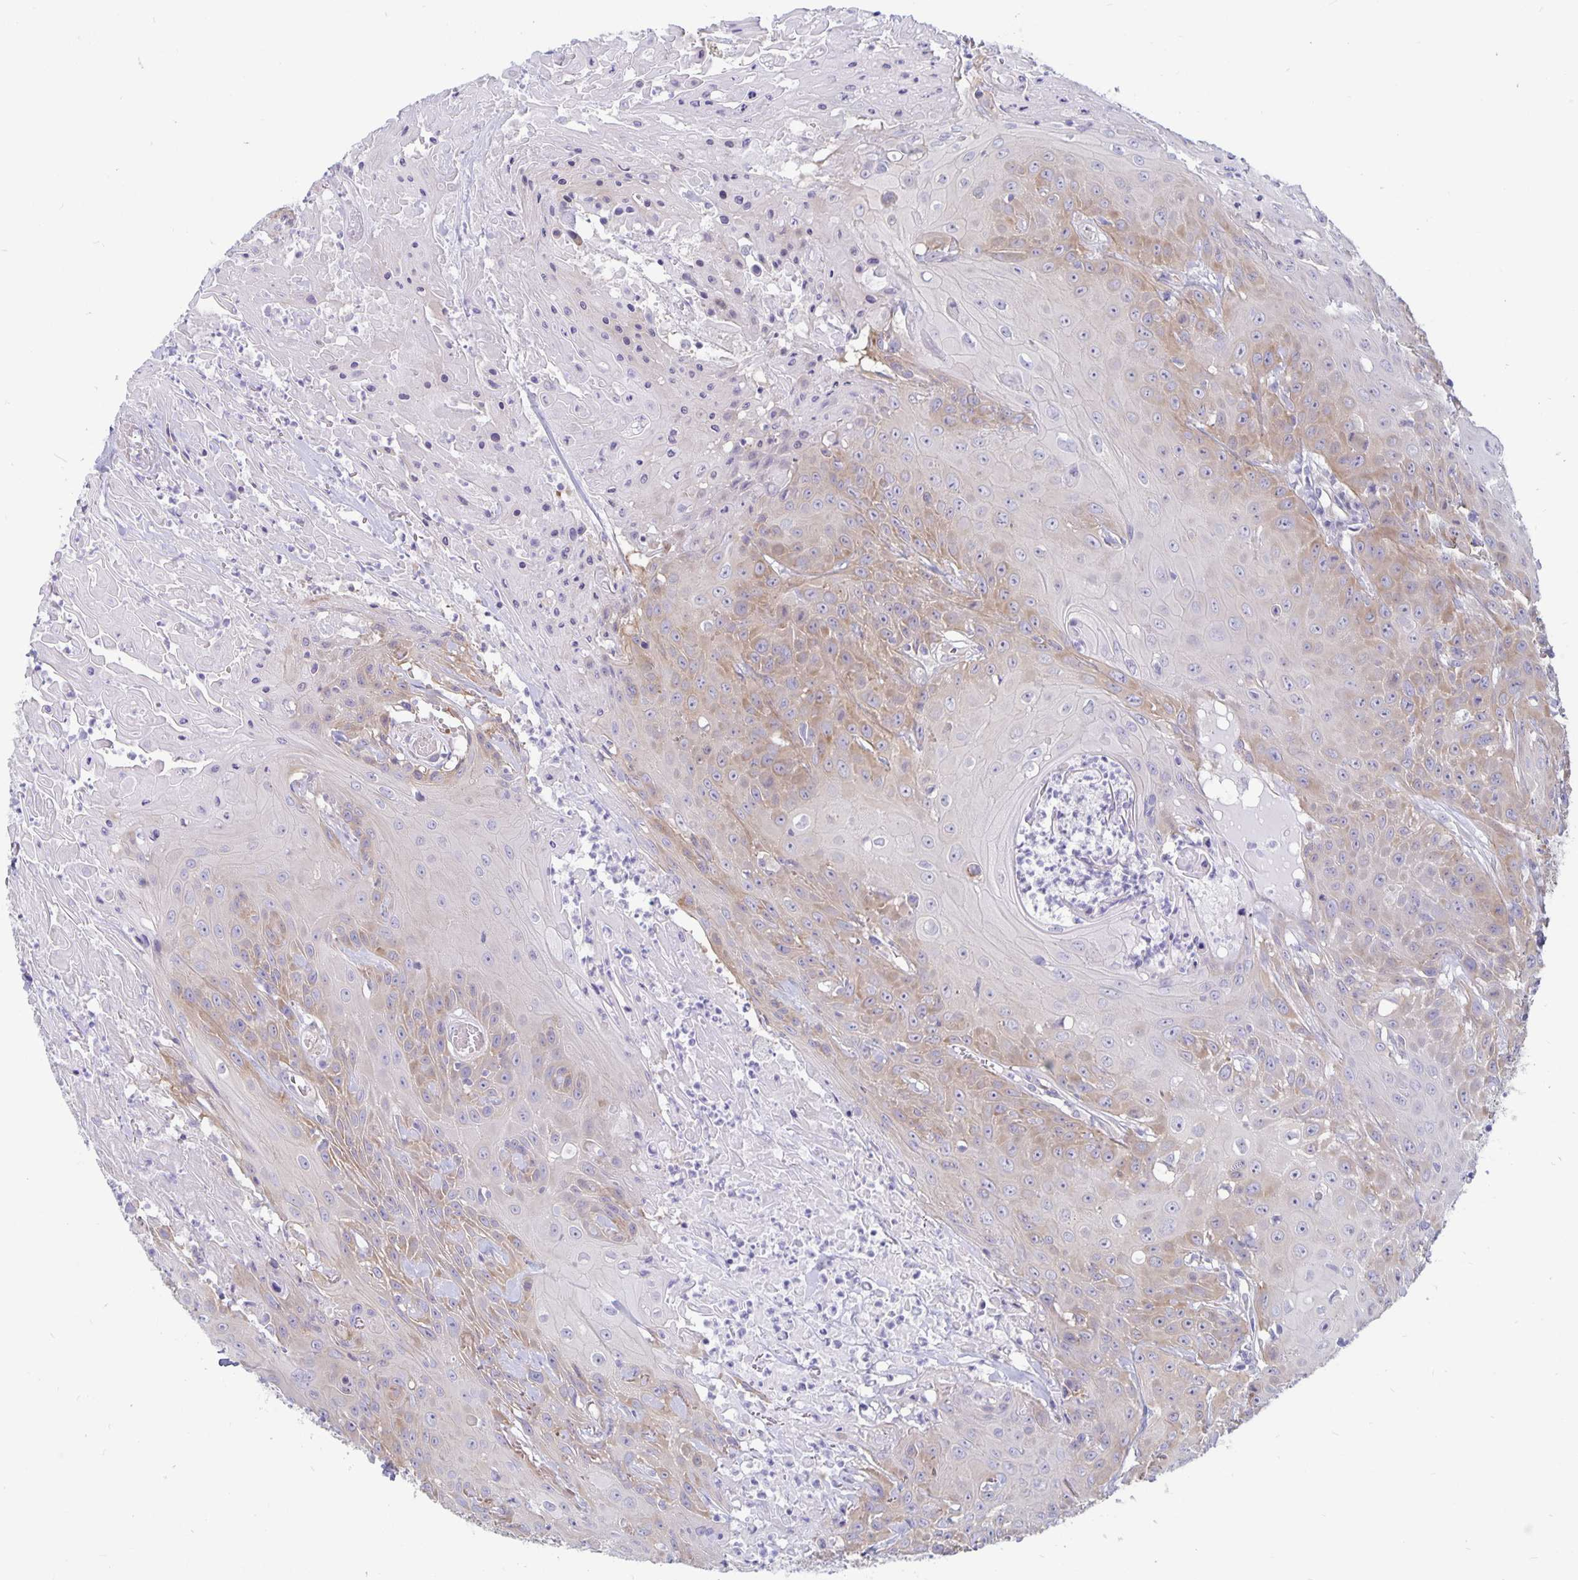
{"staining": {"intensity": "moderate", "quantity": "<25%", "location": "cytoplasmic/membranous"}, "tissue": "head and neck cancer", "cell_type": "Tumor cells", "image_type": "cancer", "snomed": [{"axis": "morphology", "description": "Squamous cell carcinoma, NOS"}, {"axis": "topography", "description": "Skin"}, {"axis": "topography", "description": "Head-Neck"}], "caption": "Head and neck squamous cell carcinoma stained with a brown dye exhibits moderate cytoplasmic/membranous positive positivity in approximately <25% of tumor cells.", "gene": "PLCB3", "patient": {"sex": "male", "age": 80}}